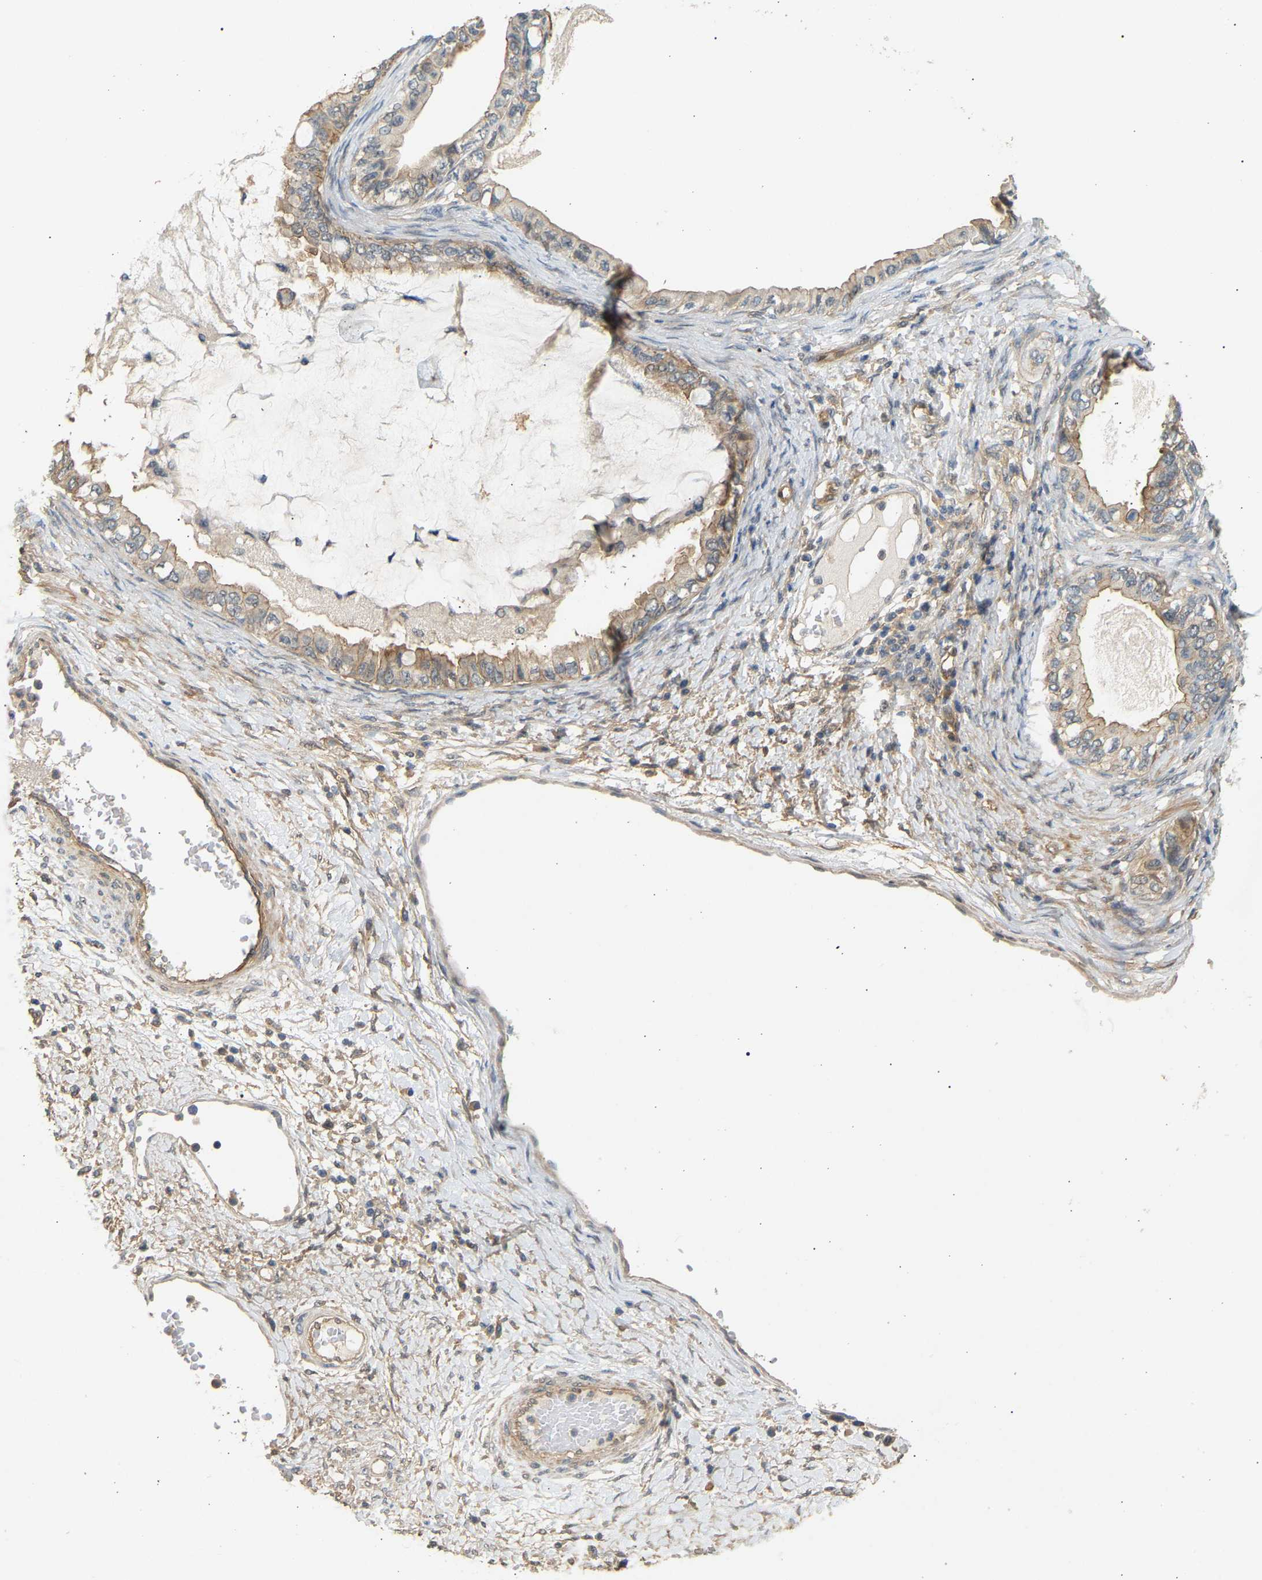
{"staining": {"intensity": "weak", "quantity": ">75%", "location": "cytoplasmic/membranous"}, "tissue": "ovarian cancer", "cell_type": "Tumor cells", "image_type": "cancer", "snomed": [{"axis": "morphology", "description": "Cystadenocarcinoma, mucinous, NOS"}, {"axis": "topography", "description": "Ovary"}], "caption": "Tumor cells display low levels of weak cytoplasmic/membranous staining in approximately >75% of cells in human mucinous cystadenocarcinoma (ovarian).", "gene": "RGL1", "patient": {"sex": "female", "age": 80}}